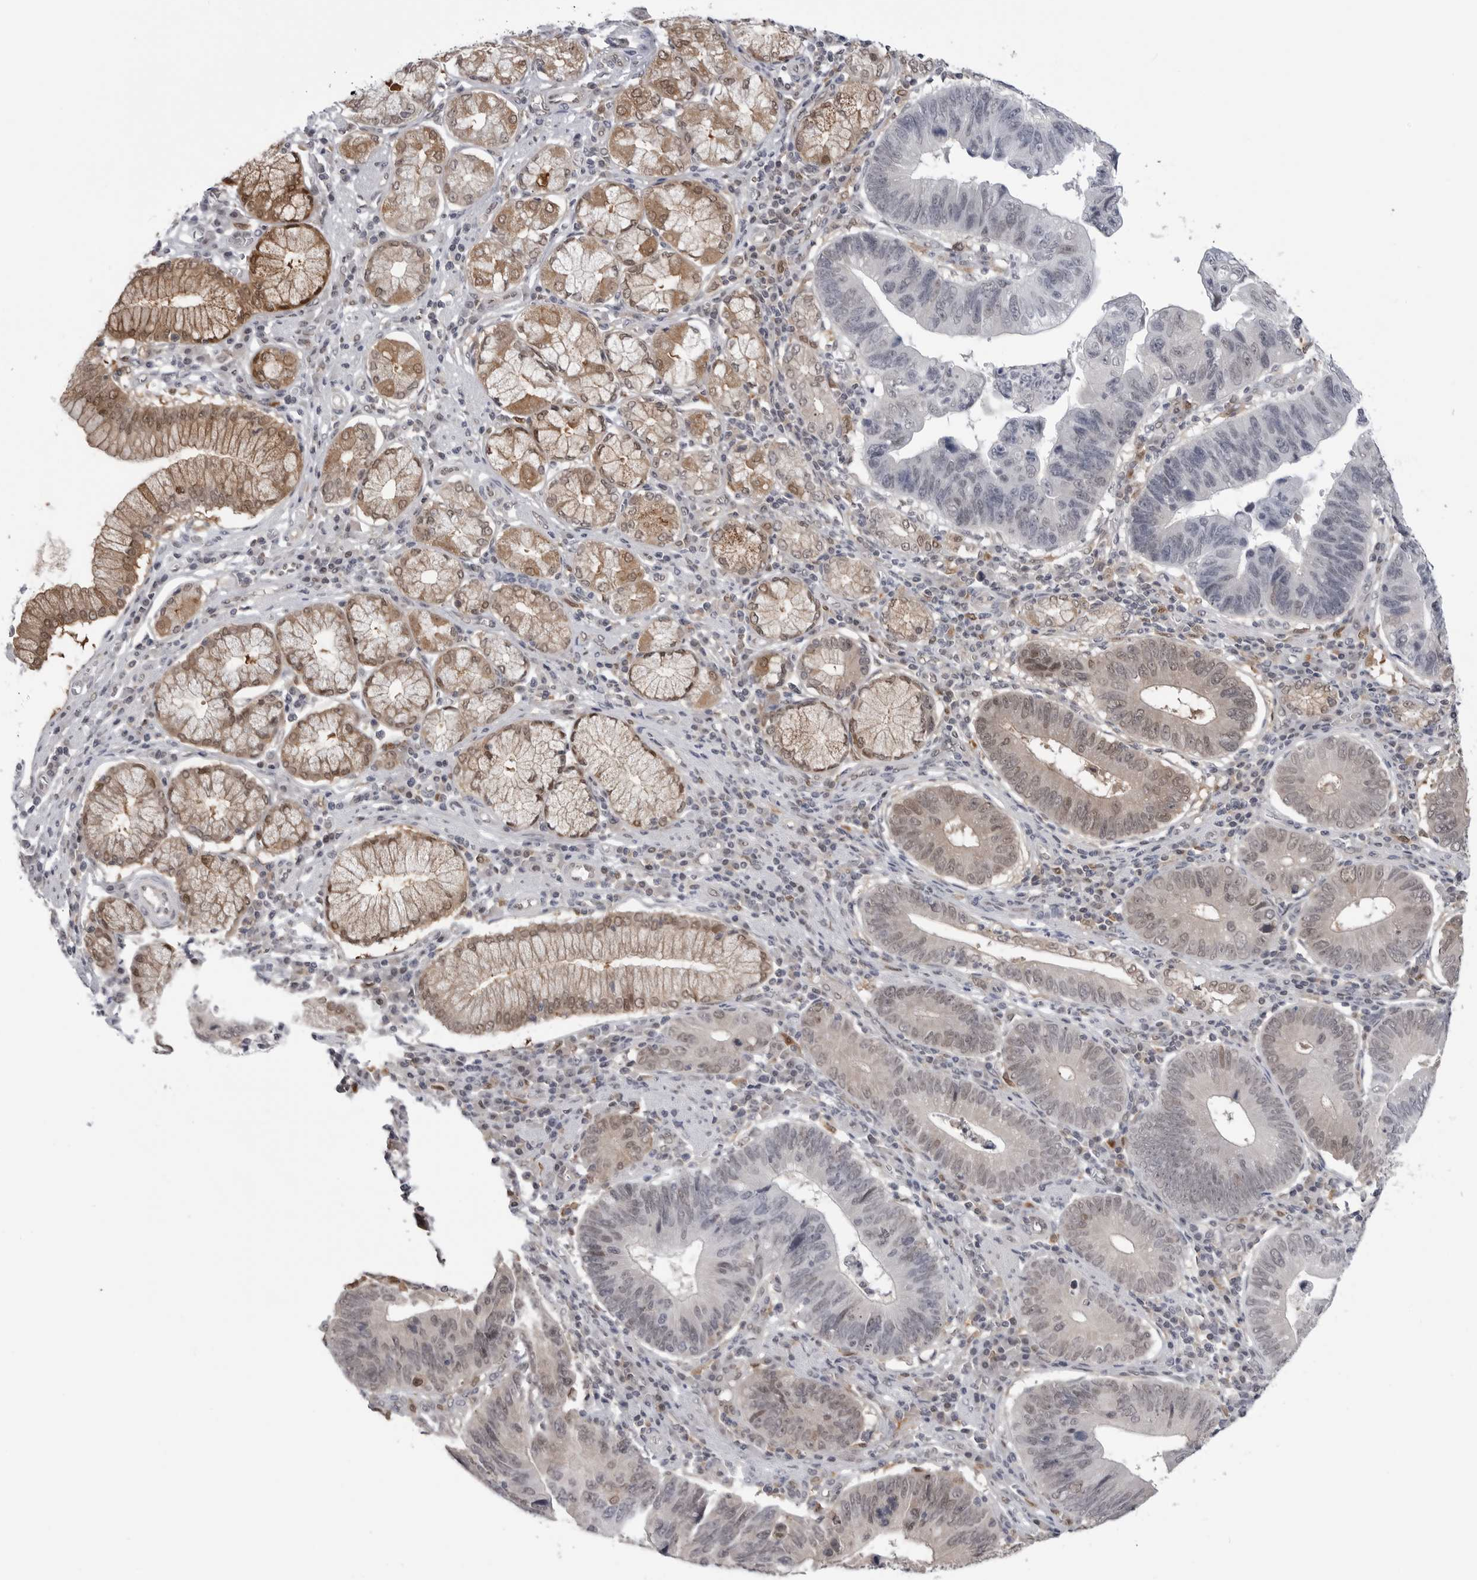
{"staining": {"intensity": "weak", "quantity": "25%-75%", "location": "nuclear"}, "tissue": "stomach cancer", "cell_type": "Tumor cells", "image_type": "cancer", "snomed": [{"axis": "morphology", "description": "Adenocarcinoma, NOS"}, {"axis": "topography", "description": "Stomach"}], "caption": "High-power microscopy captured an immunohistochemistry (IHC) image of stomach cancer (adenocarcinoma), revealing weak nuclear positivity in about 25%-75% of tumor cells. The staining is performed using DAB (3,3'-diaminobenzidine) brown chromogen to label protein expression. The nuclei are counter-stained blue using hematoxylin.", "gene": "PNPO", "patient": {"sex": "male", "age": 59}}